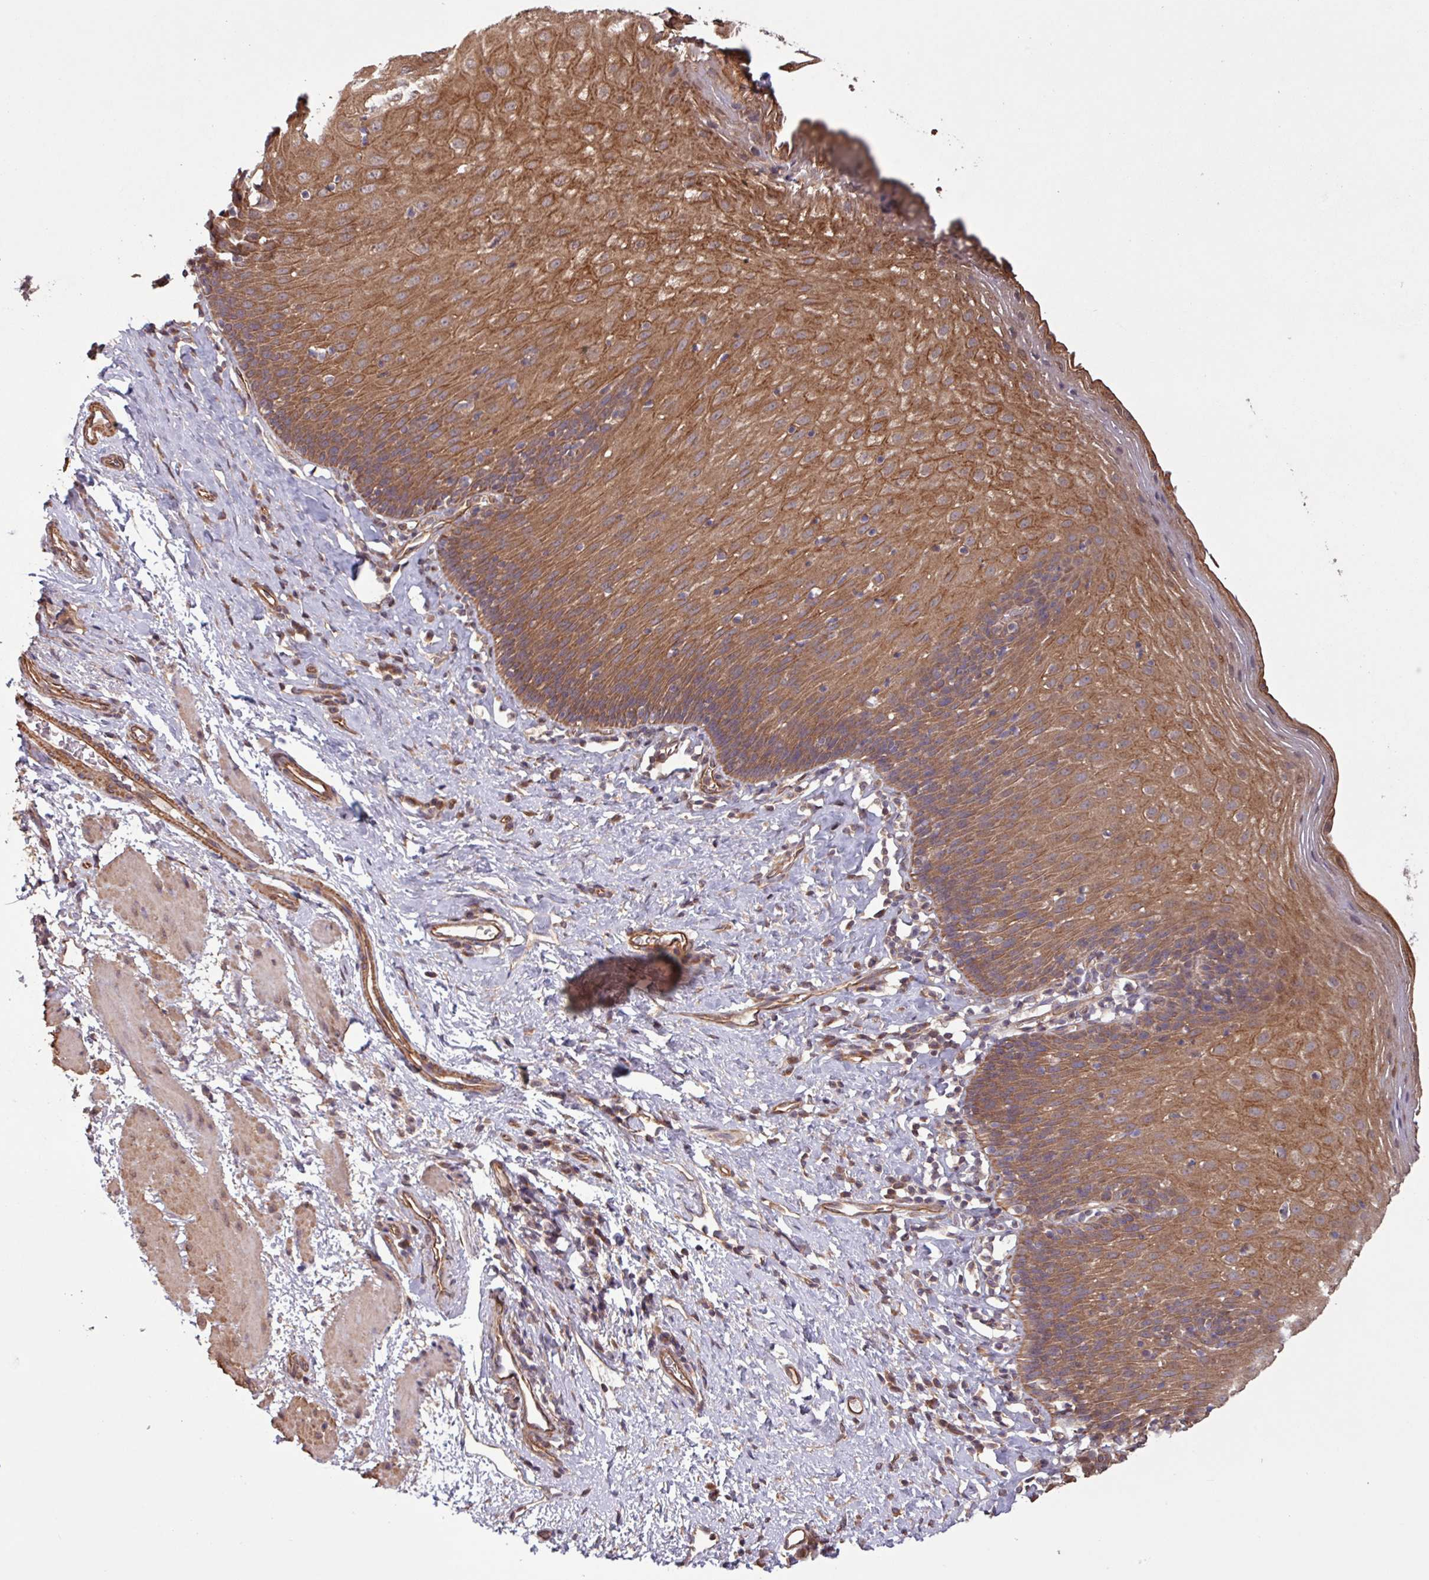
{"staining": {"intensity": "moderate", "quantity": ">75%", "location": "cytoplasmic/membranous"}, "tissue": "esophagus", "cell_type": "Squamous epithelial cells", "image_type": "normal", "snomed": [{"axis": "morphology", "description": "Normal tissue, NOS"}, {"axis": "topography", "description": "Esophagus"}], "caption": "Esophagus stained for a protein displays moderate cytoplasmic/membranous positivity in squamous epithelial cells.", "gene": "TRABD2A", "patient": {"sex": "female", "age": 61}}